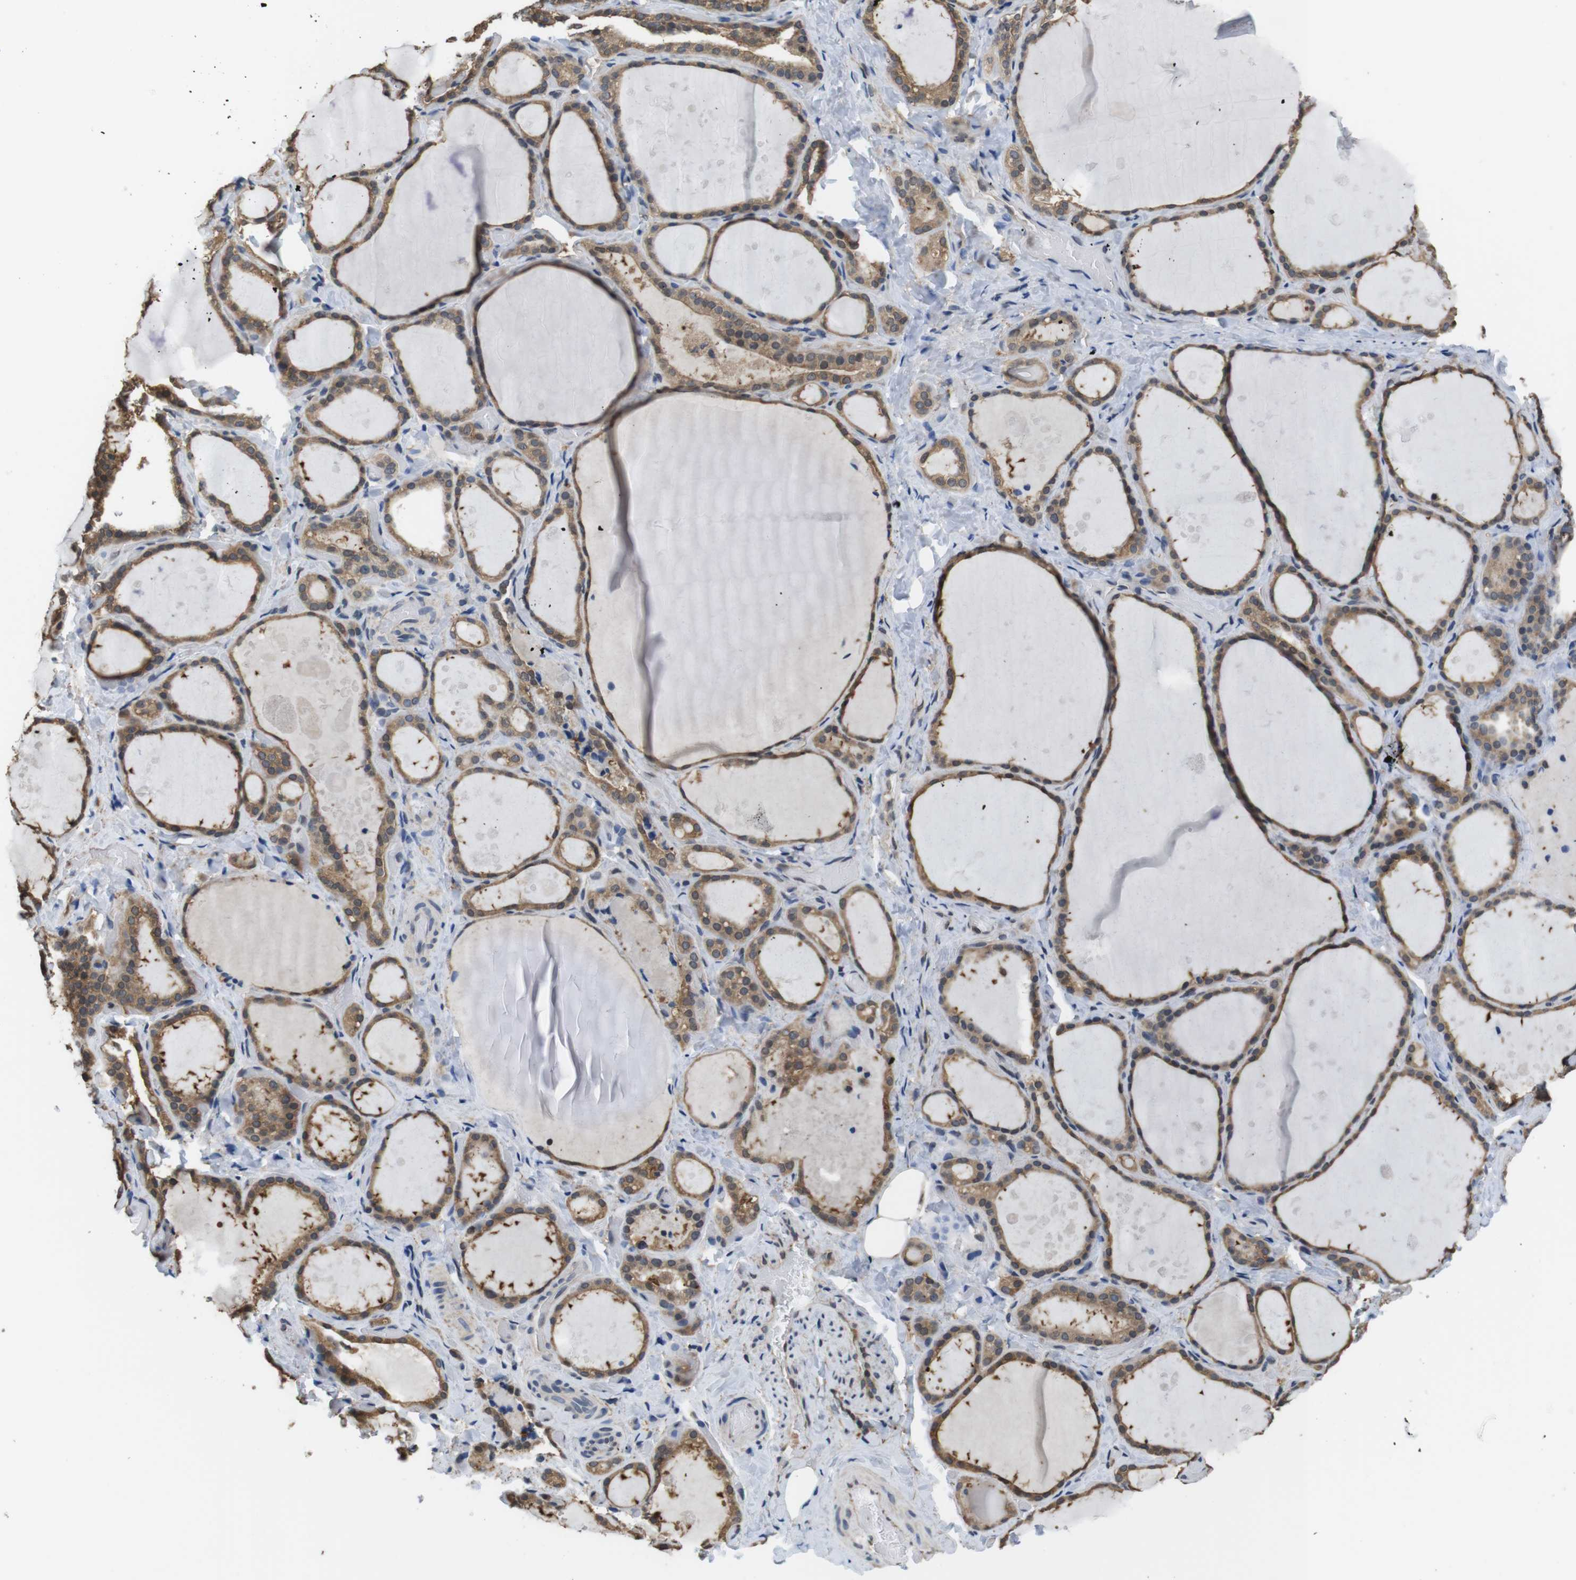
{"staining": {"intensity": "moderate", "quantity": ">75%", "location": "cytoplasmic/membranous"}, "tissue": "thyroid gland", "cell_type": "Glandular cells", "image_type": "normal", "snomed": [{"axis": "morphology", "description": "Normal tissue, NOS"}, {"axis": "topography", "description": "Thyroid gland"}], "caption": "DAB immunohistochemical staining of unremarkable thyroid gland reveals moderate cytoplasmic/membranous protein staining in approximately >75% of glandular cells. (DAB = brown stain, brightfield microscopy at high magnification).", "gene": "LDHA", "patient": {"sex": "female", "age": 44}}